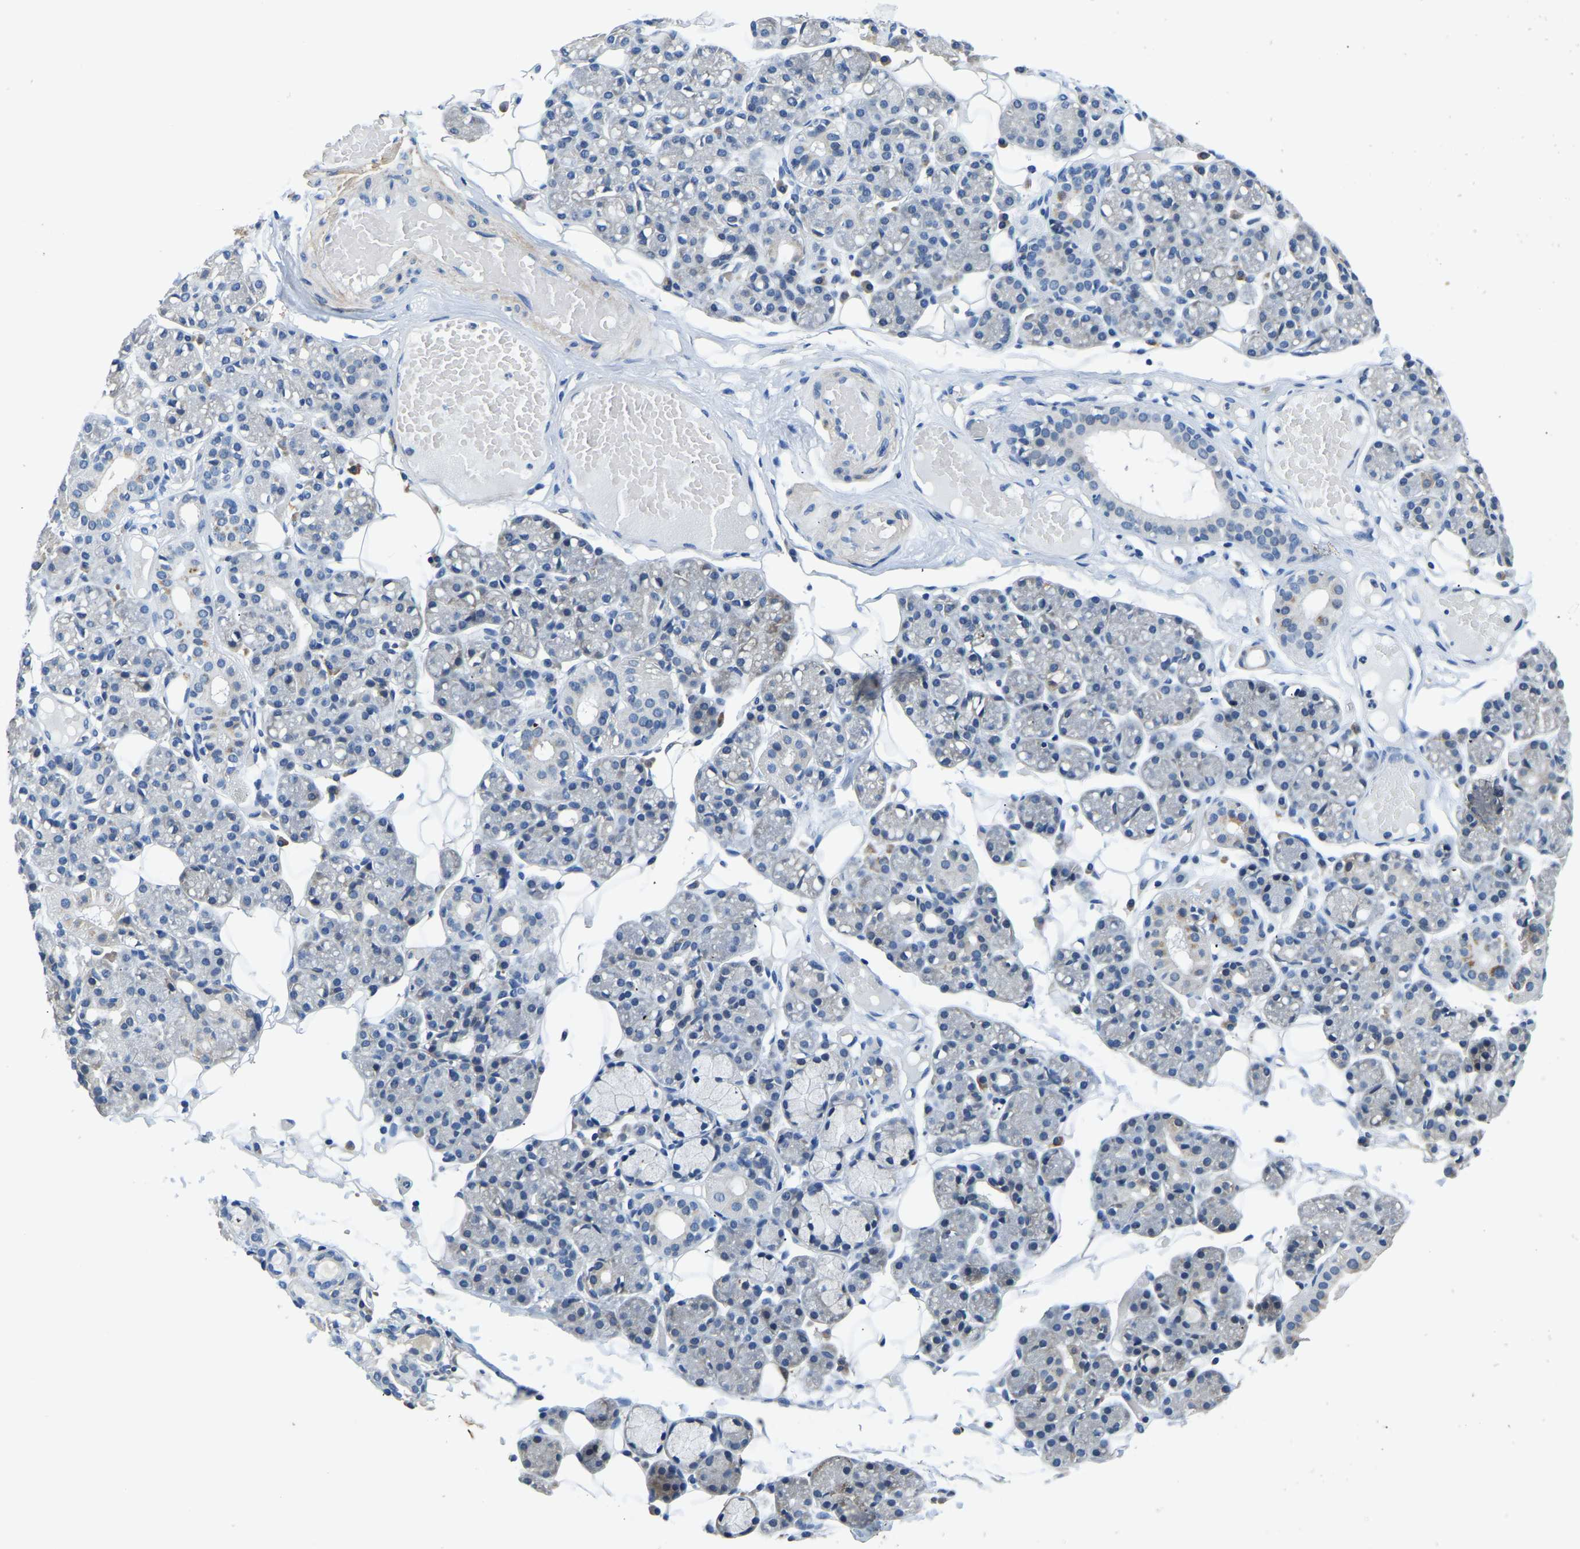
{"staining": {"intensity": "negative", "quantity": "none", "location": "none"}, "tissue": "salivary gland", "cell_type": "Glandular cells", "image_type": "normal", "snomed": [{"axis": "morphology", "description": "Normal tissue, NOS"}, {"axis": "topography", "description": "Salivary gland"}], "caption": "Immunohistochemistry of unremarkable human salivary gland displays no expression in glandular cells. The staining is performed using DAB (3,3'-diaminobenzidine) brown chromogen with nuclei counter-stained in using hematoxylin.", "gene": "LIAS", "patient": {"sex": "male", "age": 63}}